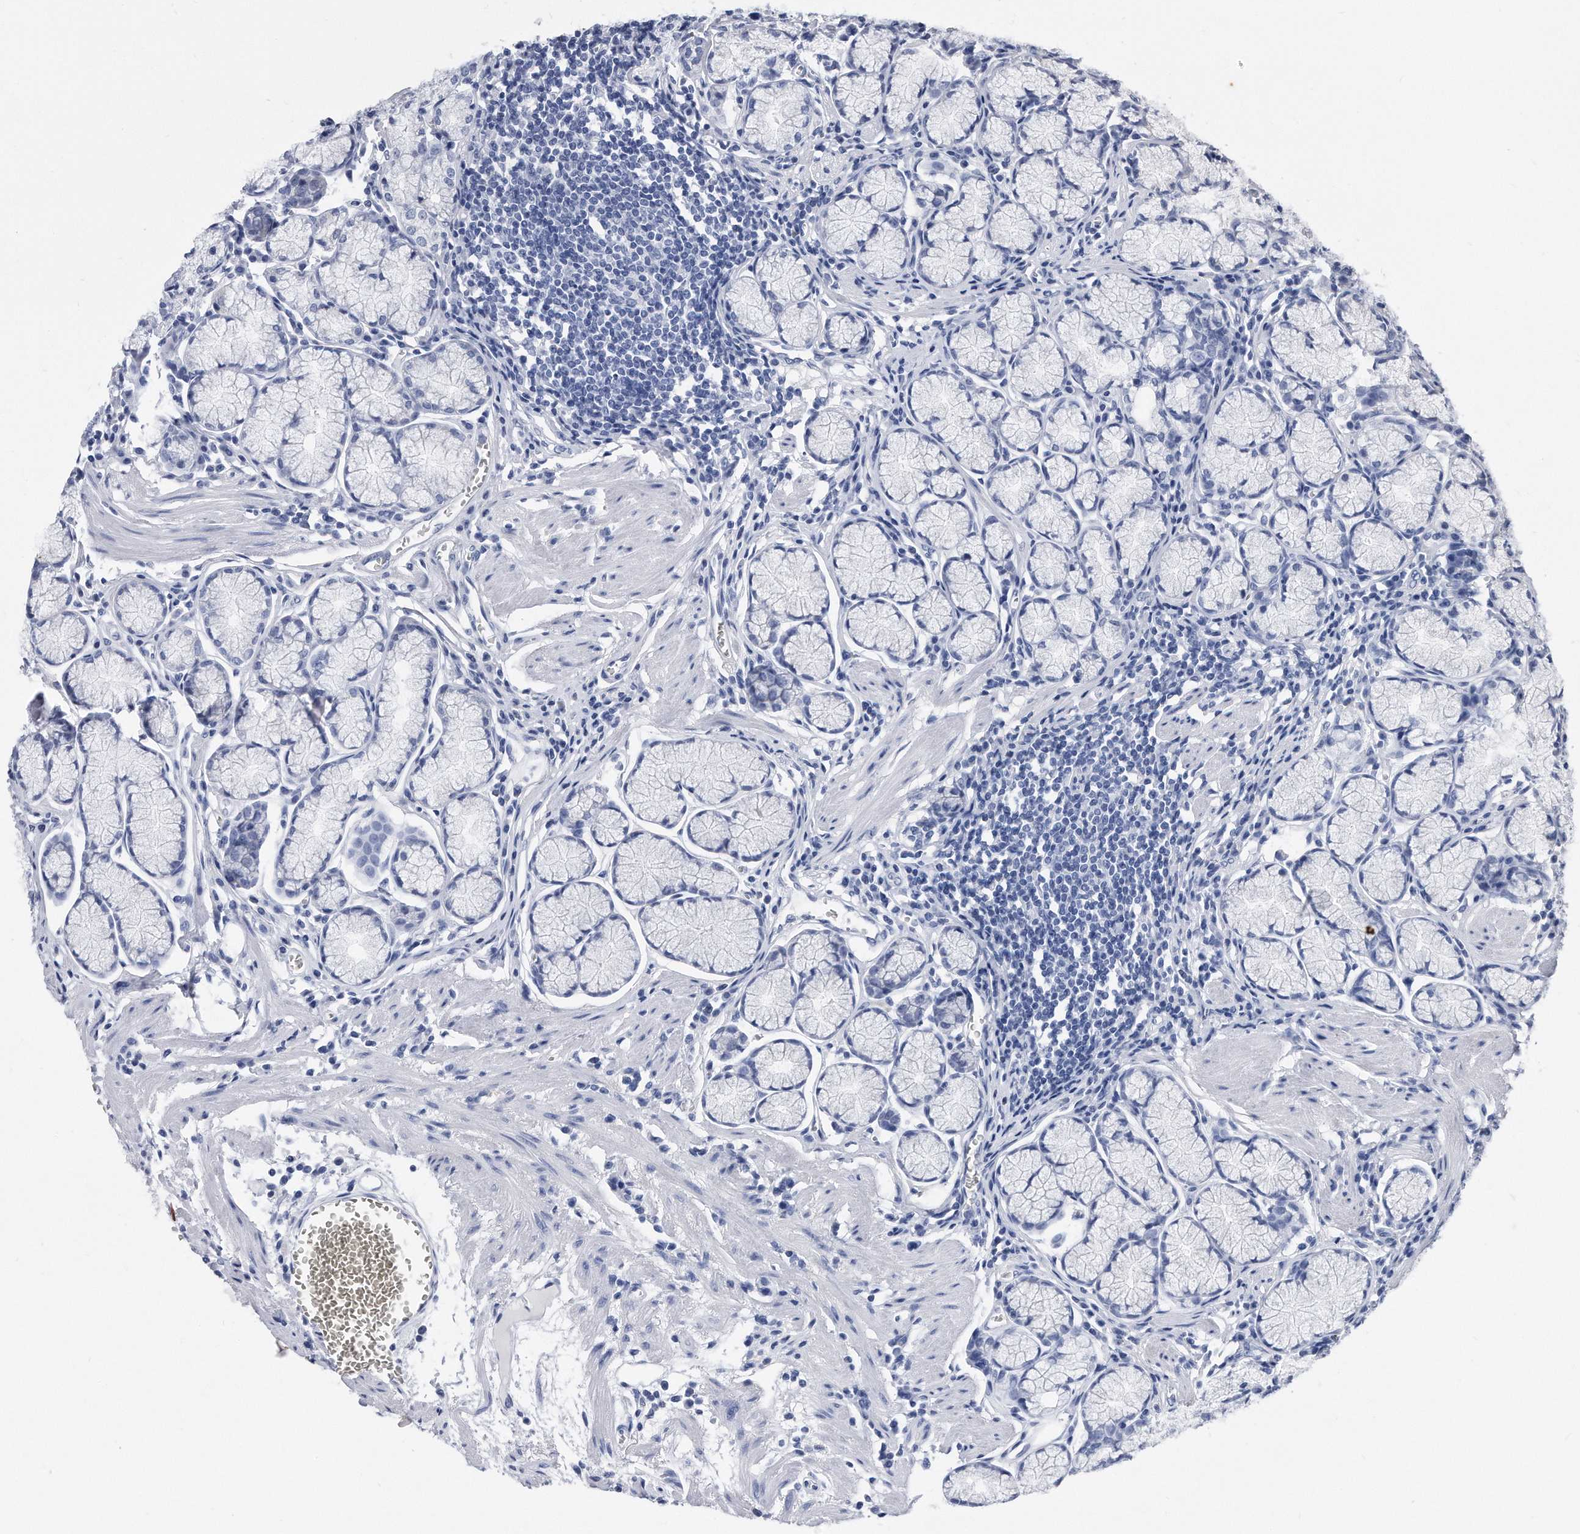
{"staining": {"intensity": "weak", "quantity": "<25%", "location": "cytoplasmic/membranous"}, "tissue": "stomach", "cell_type": "Glandular cells", "image_type": "normal", "snomed": [{"axis": "morphology", "description": "Normal tissue, NOS"}, {"axis": "topography", "description": "Stomach"}], "caption": "Immunohistochemistry (IHC) image of normal stomach: stomach stained with DAB (3,3'-diaminobenzidine) displays no significant protein expression in glandular cells. (Immunohistochemistry, brightfield microscopy, high magnification).", "gene": "IL20RA", "patient": {"sex": "male", "age": 55}}